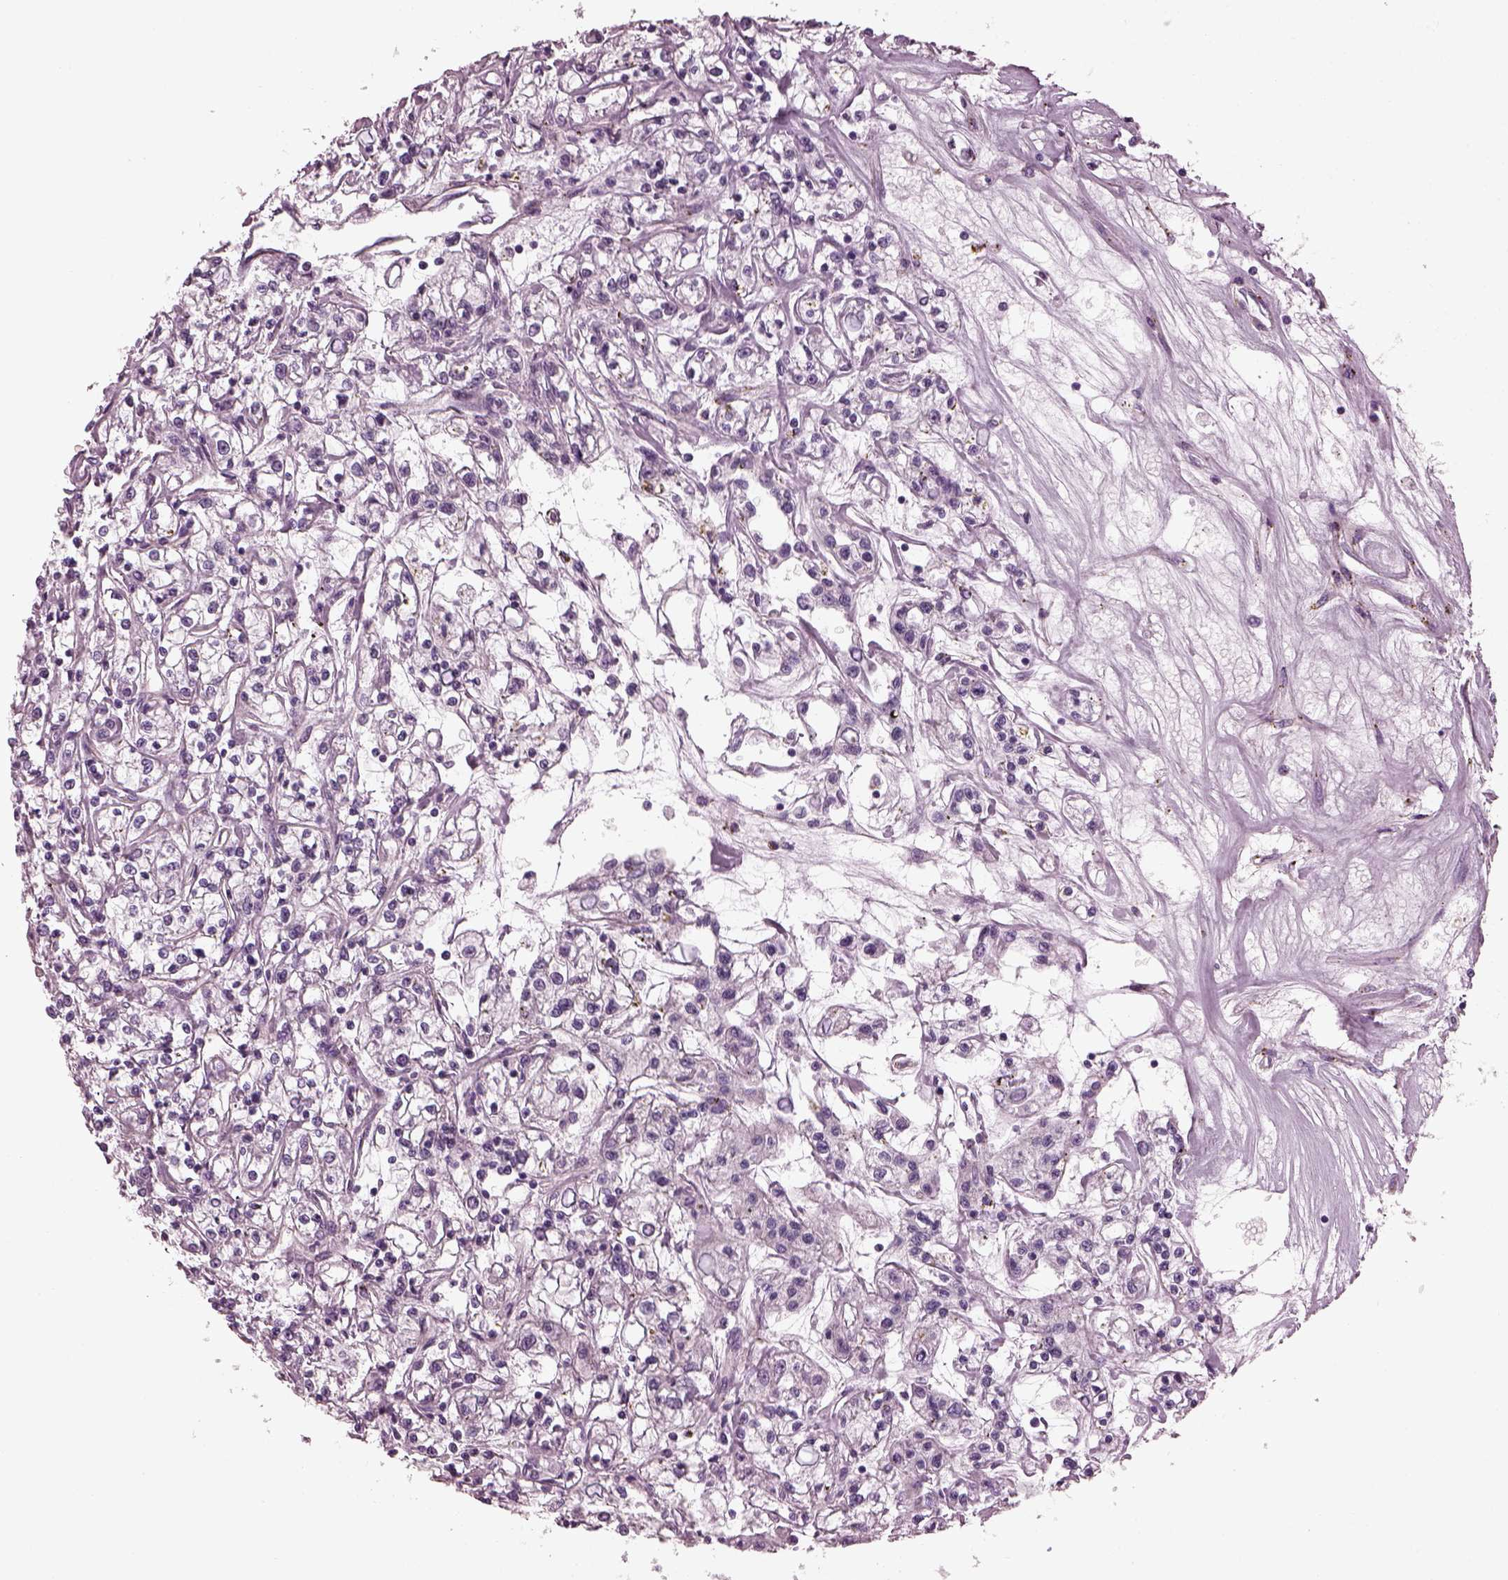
{"staining": {"intensity": "negative", "quantity": "none", "location": "none"}, "tissue": "renal cancer", "cell_type": "Tumor cells", "image_type": "cancer", "snomed": [{"axis": "morphology", "description": "Adenocarcinoma, NOS"}, {"axis": "topography", "description": "Kidney"}], "caption": "A high-resolution photomicrograph shows immunohistochemistry (IHC) staining of adenocarcinoma (renal), which reveals no significant staining in tumor cells. (DAB IHC, high magnification).", "gene": "BFSP1", "patient": {"sex": "female", "age": 59}}